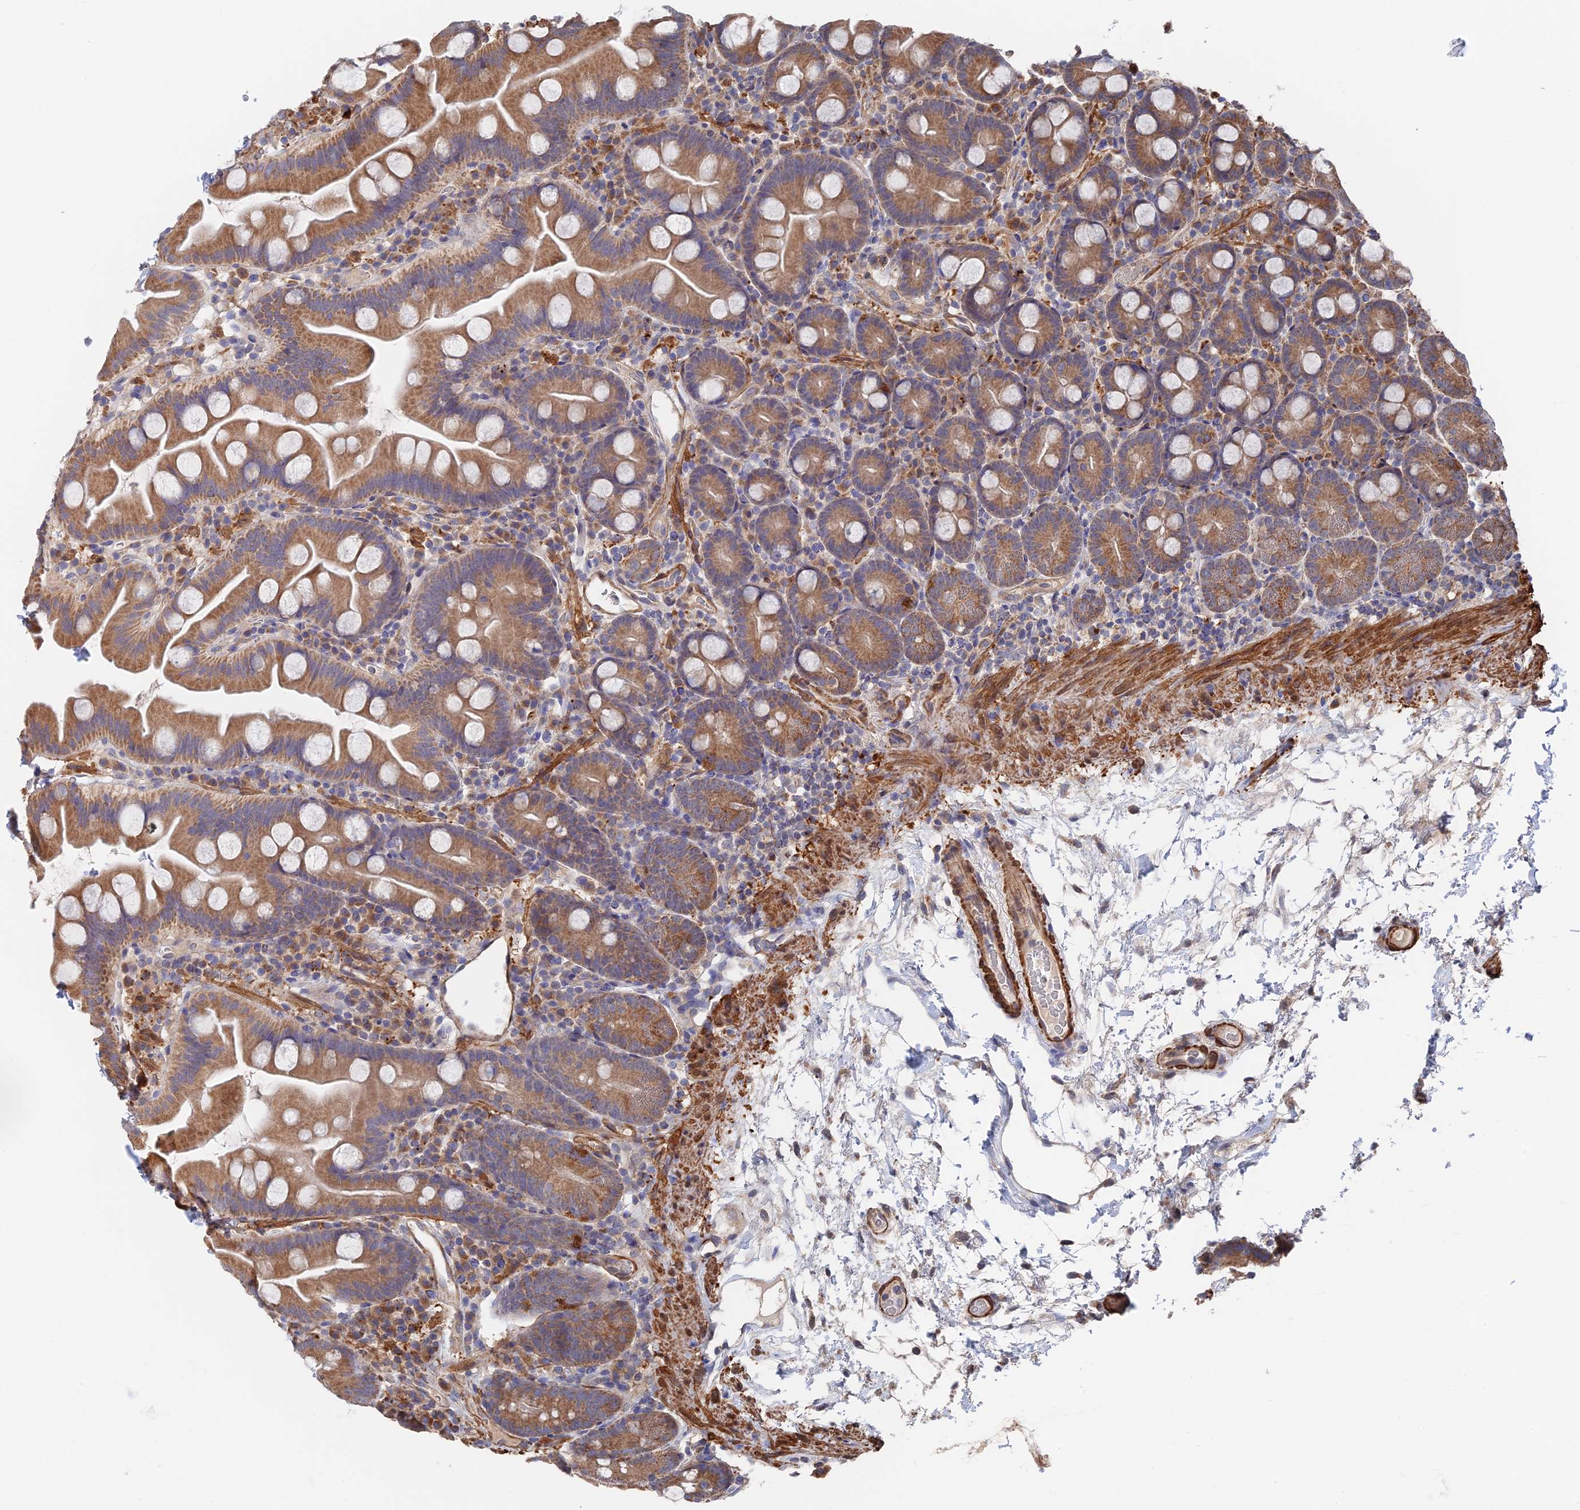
{"staining": {"intensity": "moderate", "quantity": ">75%", "location": "cytoplasmic/membranous"}, "tissue": "small intestine", "cell_type": "Glandular cells", "image_type": "normal", "snomed": [{"axis": "morphology", "description": "Normal tissue, NOS"}, {"axis": "topography", "description": "Small intestine"}], "caption": "A micrograph of human small intestine stained for a protein reveals moderate cytoplasmic/membranous brown staining in glandular cells. (brown staining indicates protein expression, while blue staining denotes nuclei).", "gene": "ZNF320", "patient": {"sex": "female", "age": 68}}